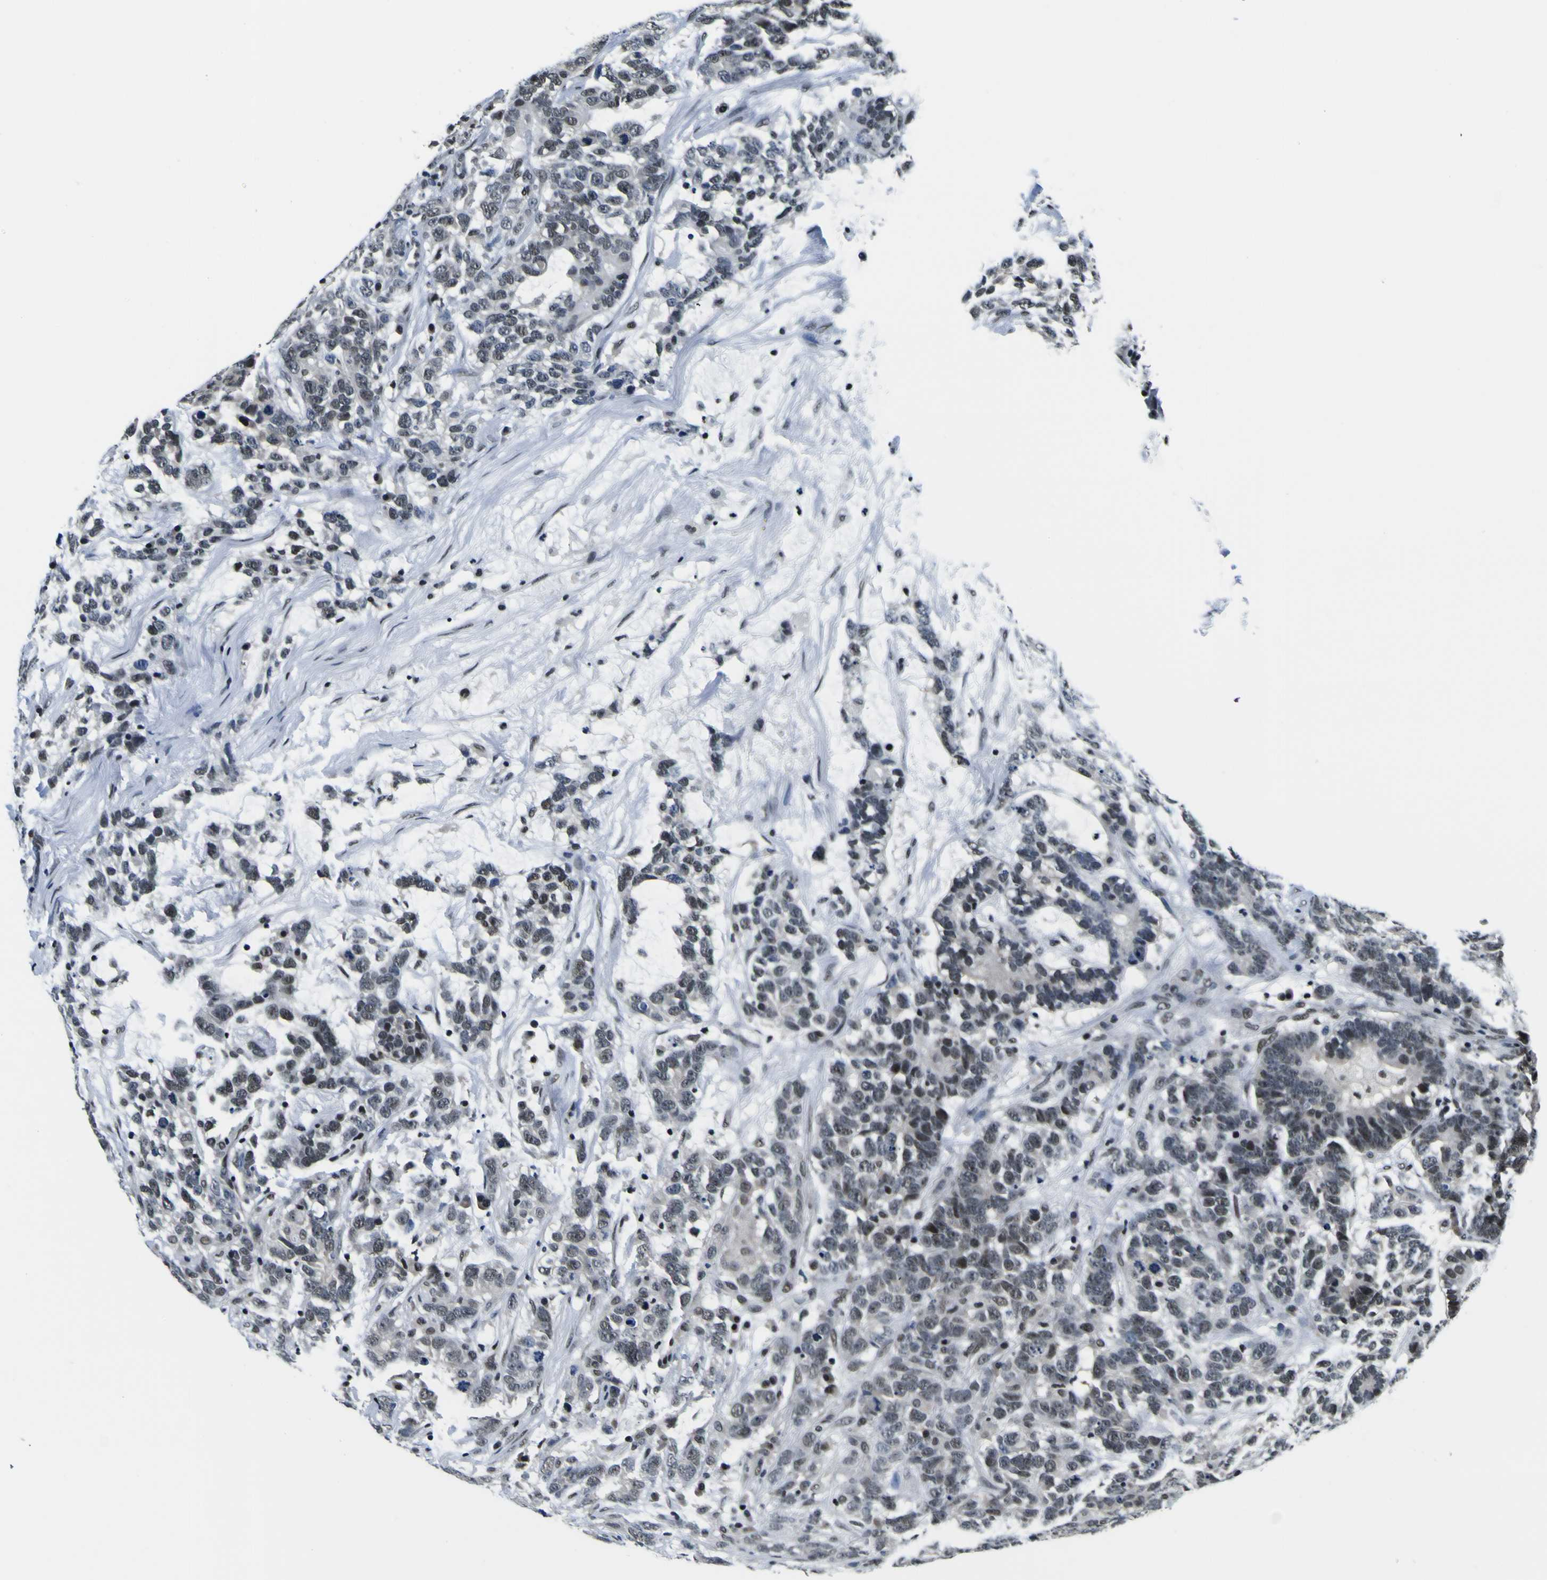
{"staining": {"intensity": "weak", "quantity": "25%-75%", "location": "nuclear"}, "tissue": "testis cancer", "cell_type": "Tumor cells", "image_type": "cancer", "snomed": [{"axis": "morphology", "description": "Carcinoma, Embryonal, NOS"}, {"axis": "topography", "description": "Testis"}], "caption": "Protein staining demonstrates weak nuclear staining in about 25%-75% of tumor cells in testis embryonal carcinoma. (DAB IHC, brown staining for protein, blue staining for nuclei).", "gene": "SP1", "patient": {"sex": "male", "age": 26}}